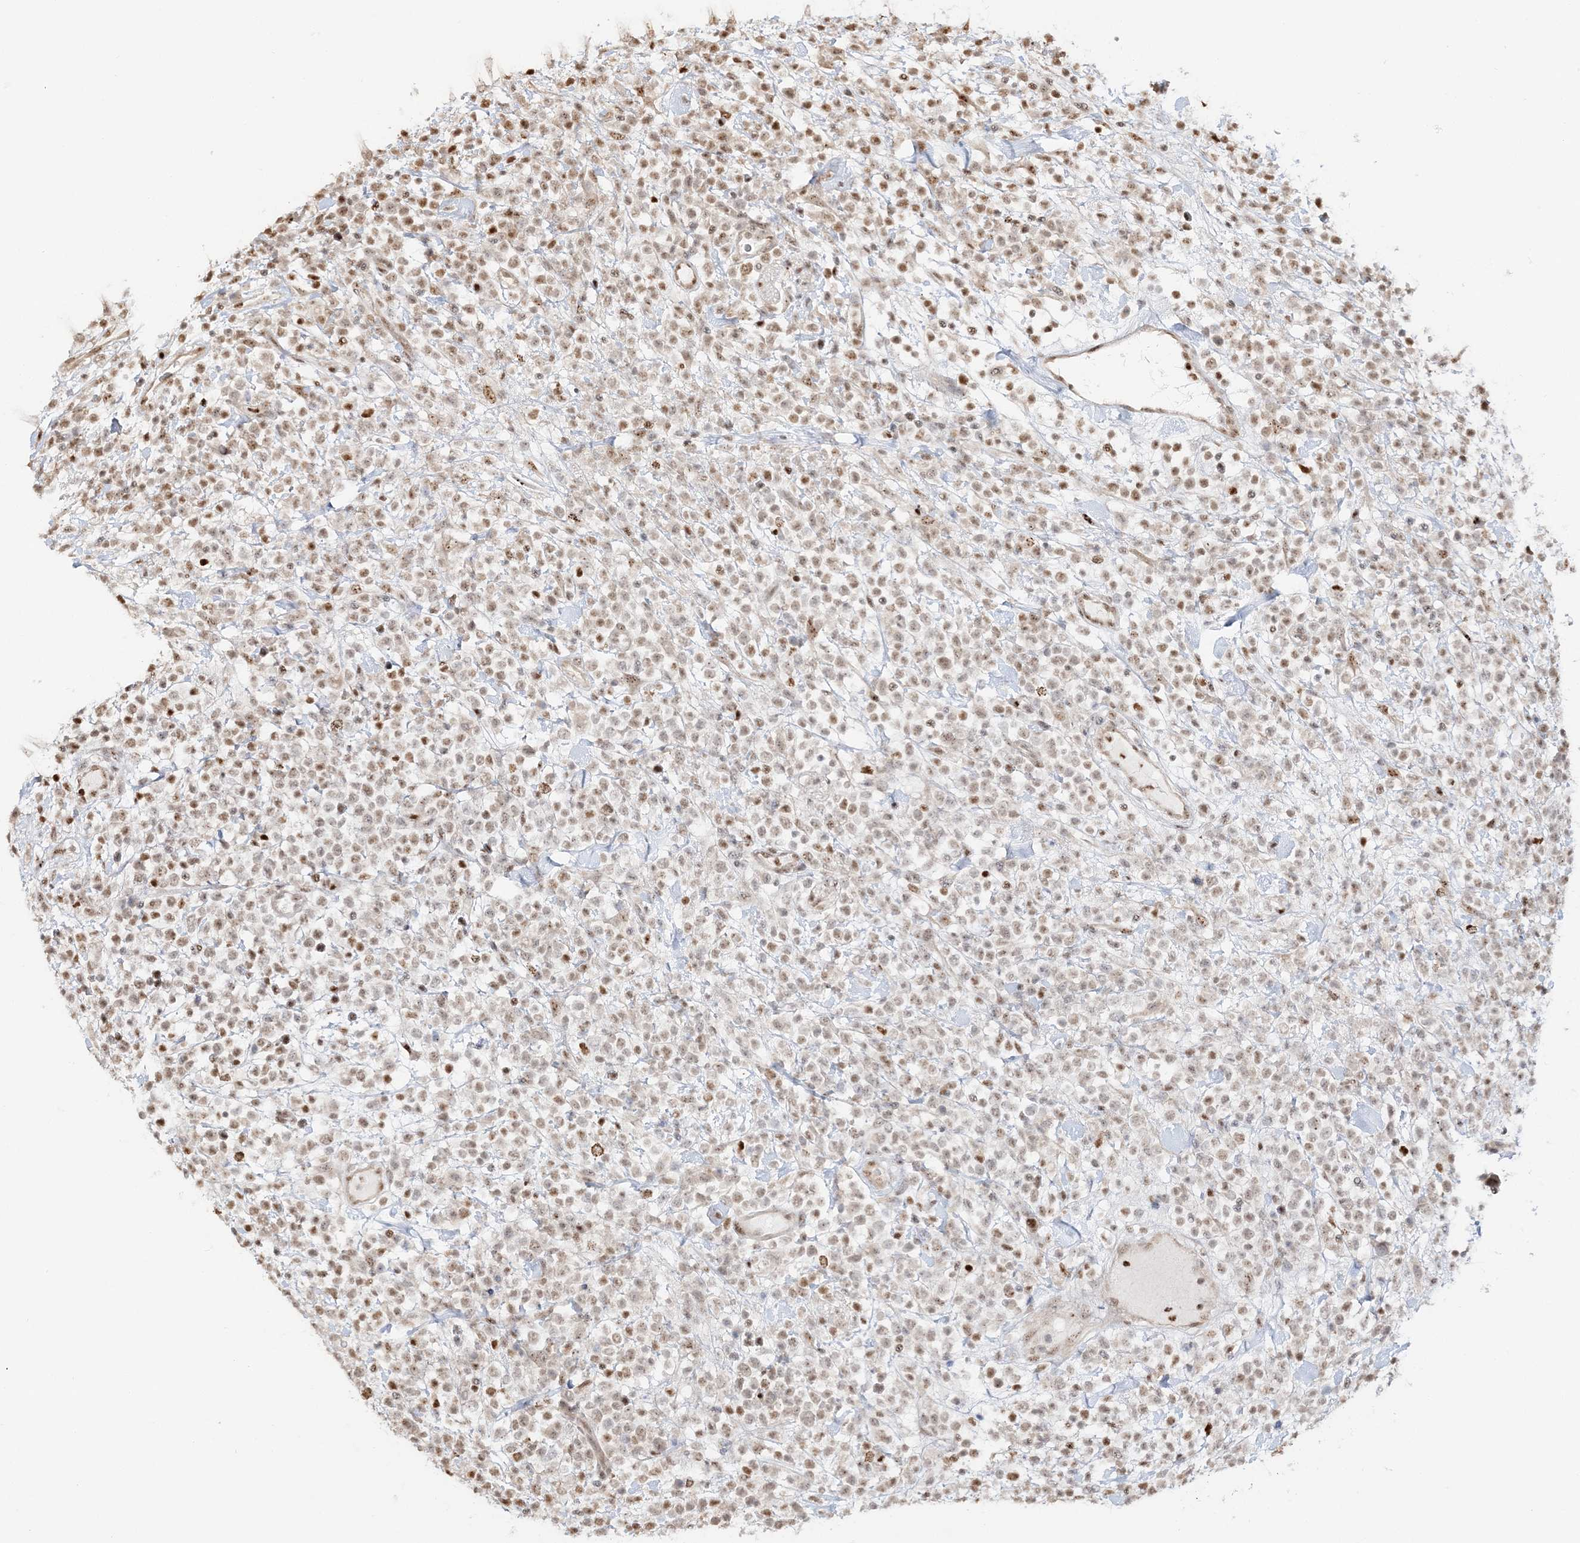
{"staining": {"intensity": "moderate", "quantity": "25%-75%", "location": "nuclear"}, "tissue": "lymphoma", "cell_type": "Tumor cells", "image_type": "cancer", "snomed": [{"axis": "morphology", "description": "Malignant lymphoma, non-Hodgkin's type, High grade"}, {"axis": "topography", "description": "Colon"}], "caption": "Immunohistochemical staining of human high-grade malignant lymphoma, non-Hodgkin's type reveals moderate nuclear protein staining in about 25%-75% of tumor cells.", "gene": "SUMO2", "patient": {"sex": "female", "age": 53}}